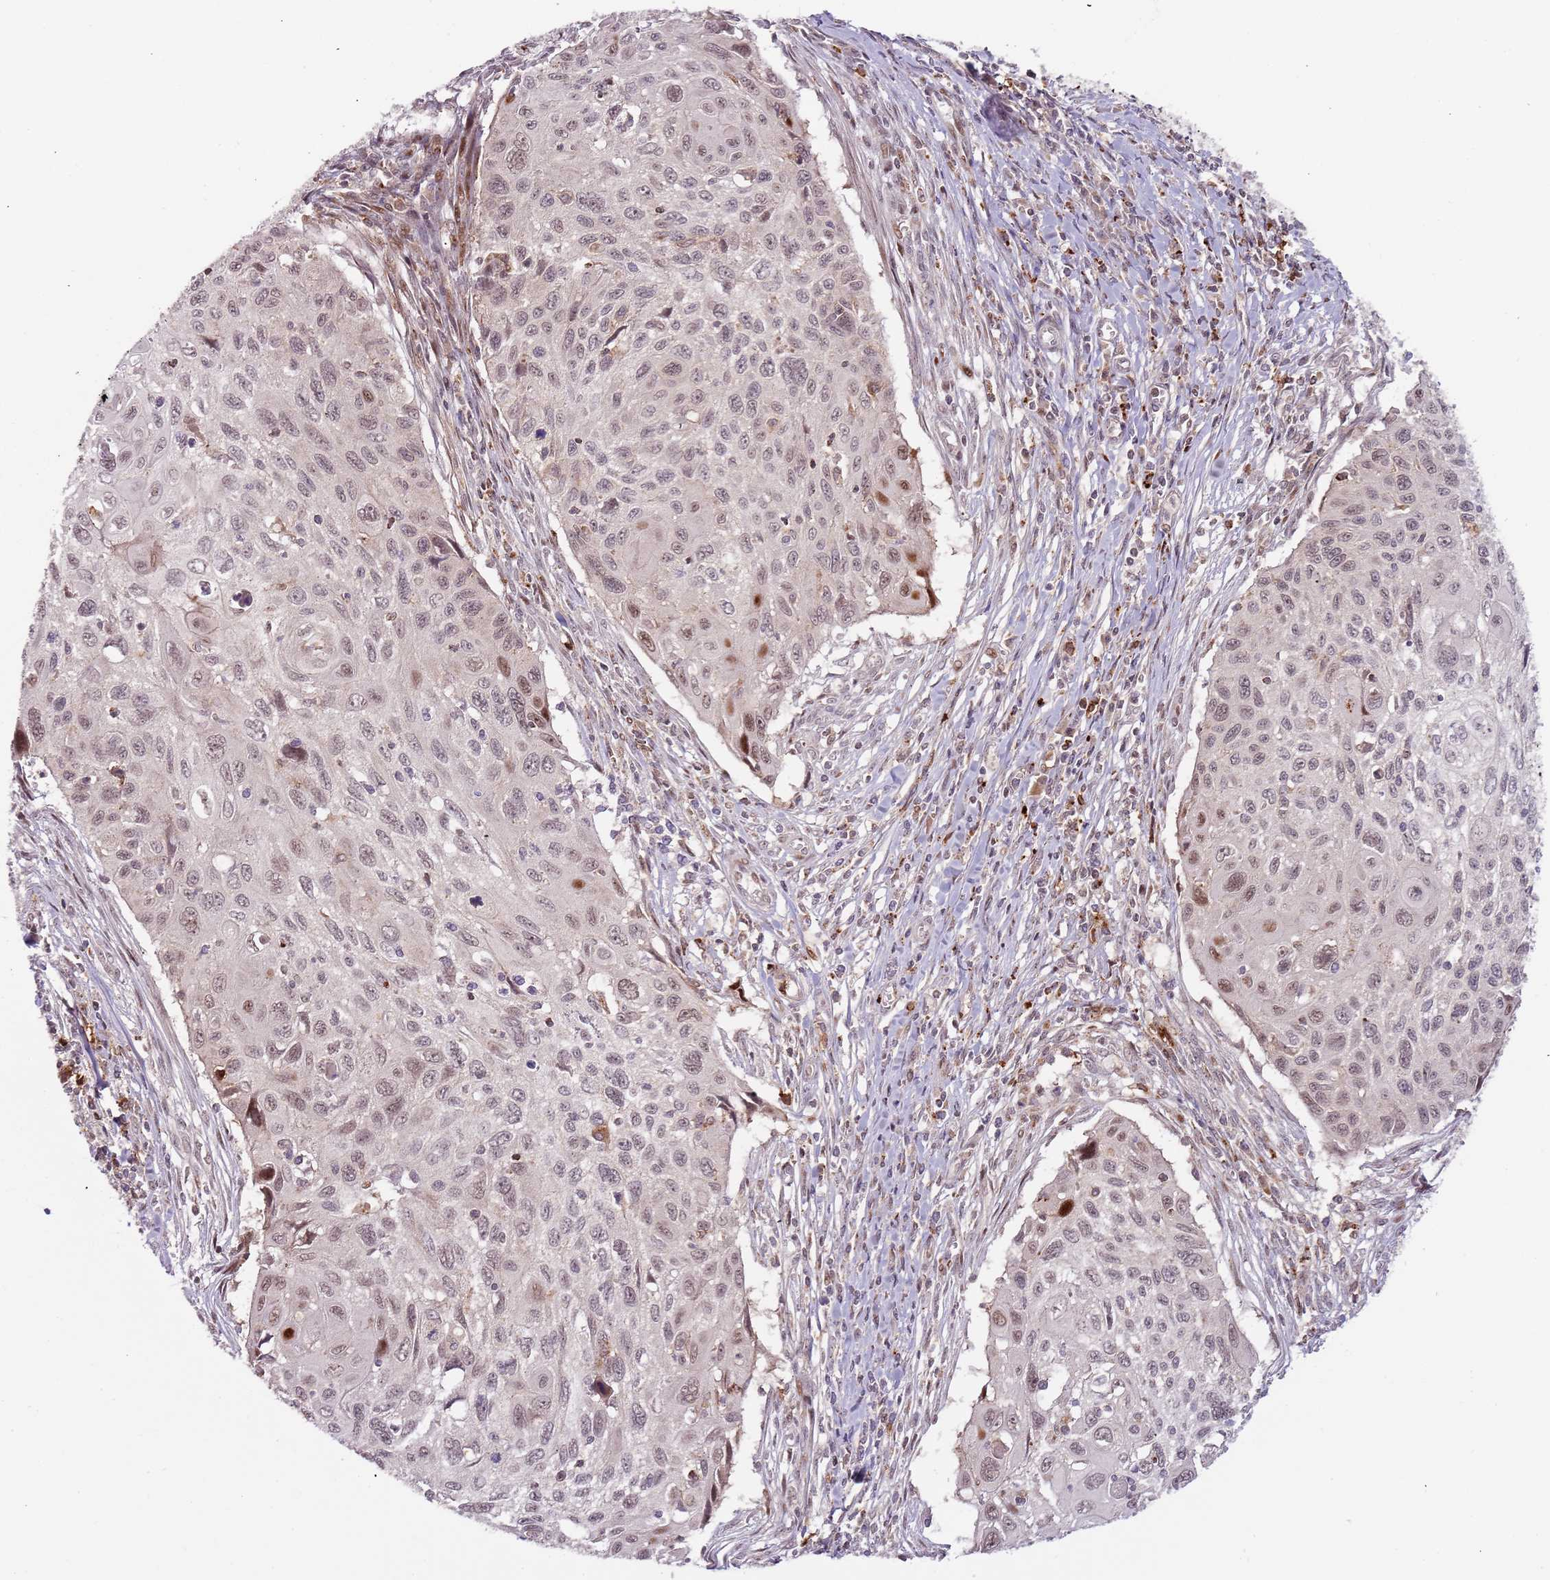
{"staining": {"intensity": "weak", "quantity": "<25%", "location": "nuclear"}, "tissue": "cervical cancer", "cell_type": "Tumor cells", "image_type": "cancer", "snomed": [{"axis": "morphology", "description": "Squamous cell carcinoma, NOS"}, {"axis": "topography", "description": "Cervix"}], "caption": "This is an IHC histopathology image of squamous cell carcinoma (cervical). There is no expression in tumor cells.", "gene": "ULK3", "patient": {"sex": "female", "age": 70}}